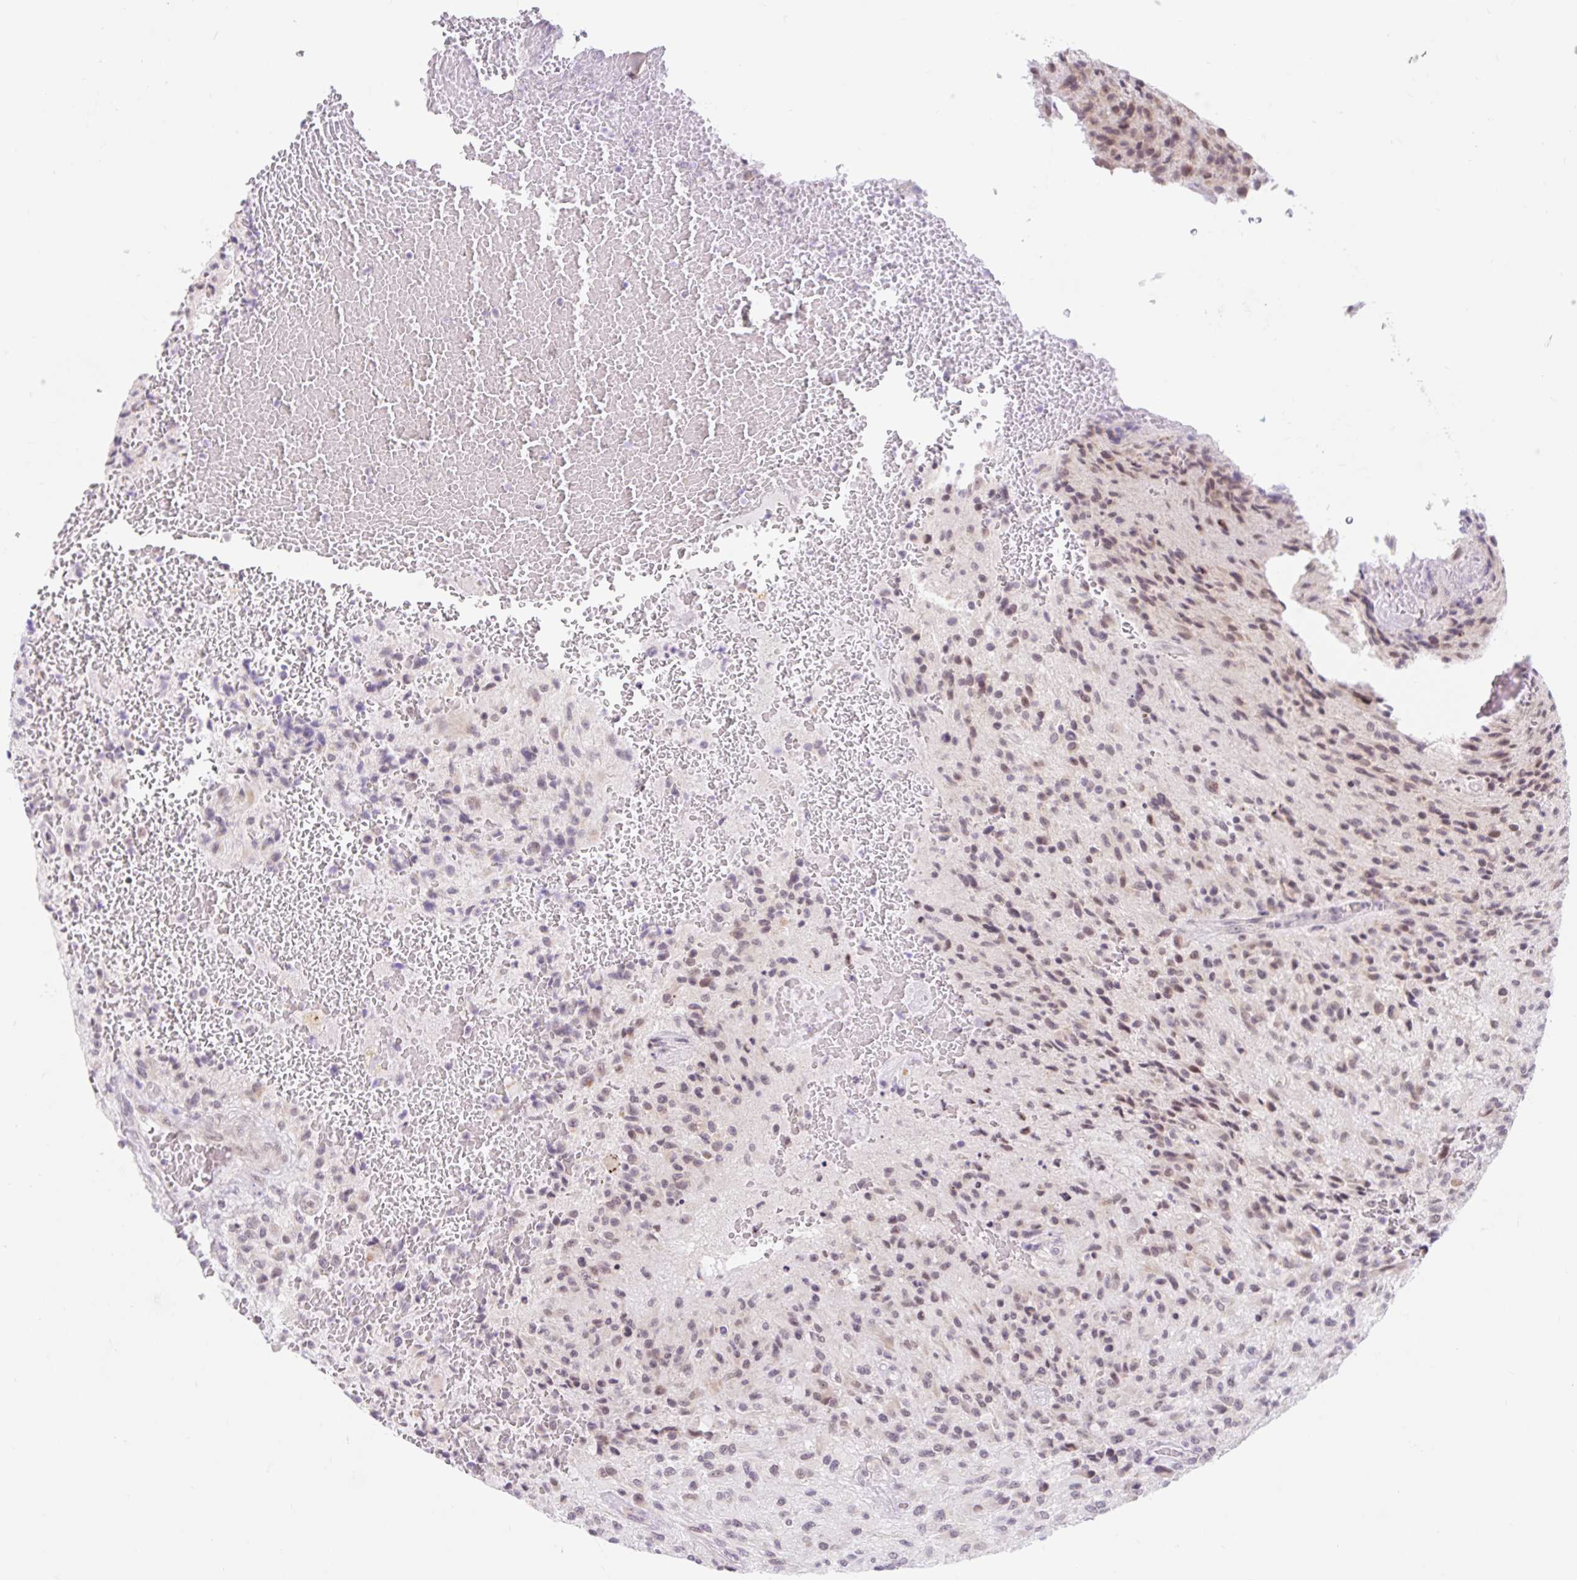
{"staining": {"intensity": "weak", "quantity": "25%-75%", "location": "cytoplasmic/membranous"}, "tissue": "glioma", "cell_type": "Tumor cells", "image_type": "cancer", "snomed": [{"axis": "morphology", "description": "Normal tissue, NOS"}, {"axis": "morphology", "description": "Glioma, malignant, High grade"}, {"axis": "topography", "description": "Cerebral cortex"}], "caption": "Protein analysis of glioma tissue shows weak cytoplasmic/membranous positivity in approximately 25%-75% of tumor cells.", "gene": "SRSF10", "patient": {"sex": "male", "age": 56}}